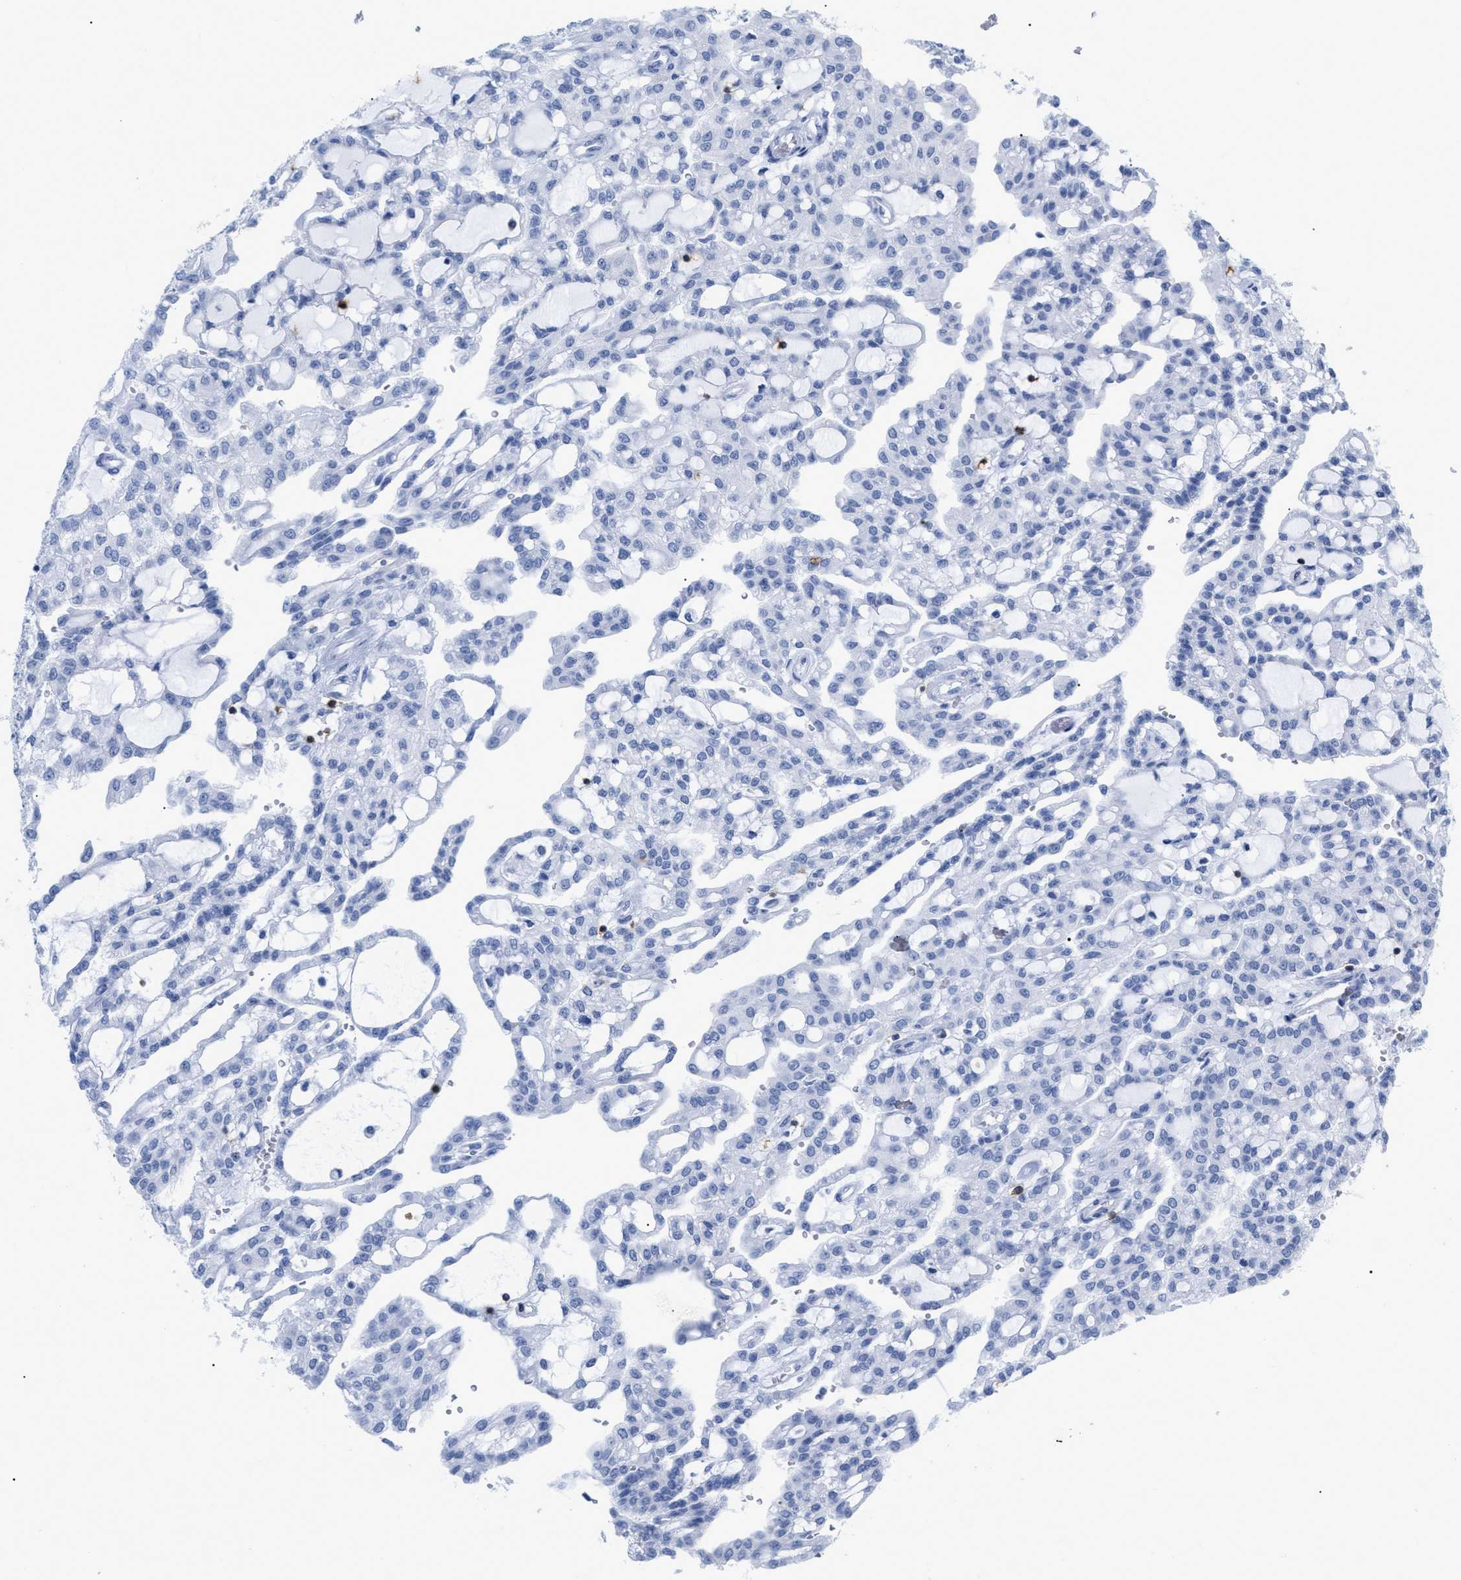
{"staining": {"intensity": "negative", "quantity": "none", "location": "none"}, "tissue": "renal cancer", "cell_type": "Tumor cells", "image_type": "cancer", "snomed": [{"axis": "morphology", "description": "Adenocarcinoma, NOS"}, {"axis": "topography", "description": "Kidney"}], "caption": "Renal adenocarcinoma was stained to show a protein in brown. There is no significant expression in tumor cells.", "gene": "CD5", "patient": {"sex": "male", "age": 63}}